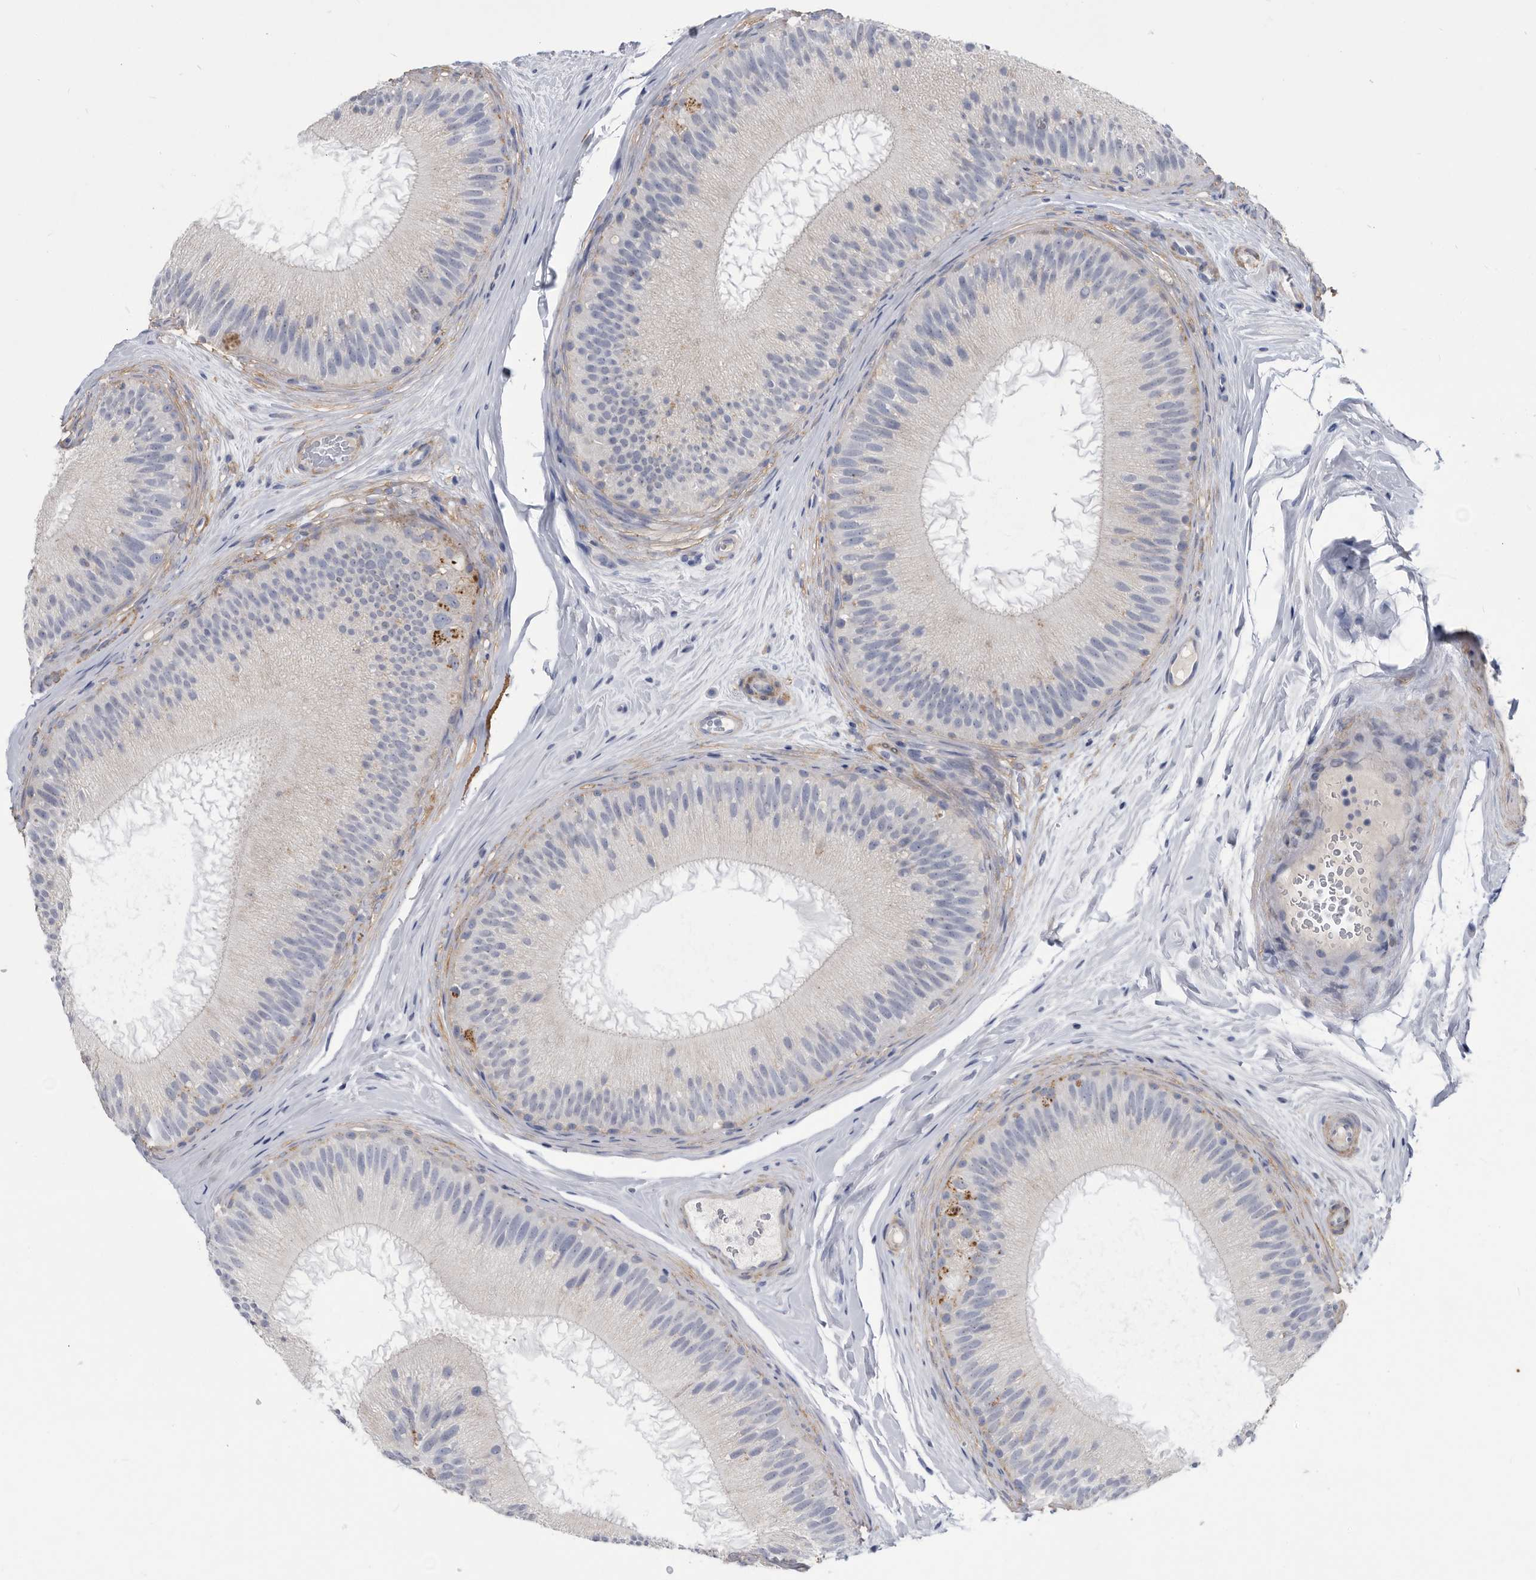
{"staining": {"intensity": "weak", "quantity": "<25%", "location": "cytoplasmic/membranous"}, "tissue": "epididymis", "cell_type": "Glandular cells", "image_type": "normal", "snomed": [{"axis": "morphology", "description": "Normal tissue, NOS"}, {"axis": "topography", "description": "Epididymis"}], "caption": "Glandular cells show no significant protein staining in normal epididymis. Brightfield microscopy of immunohistochemistry stained with DAB (brown) and hematoxylin (blue), captured at high magnification.", "gene": "BTBD6", "patient": {"sex": "male", "age": 45}}